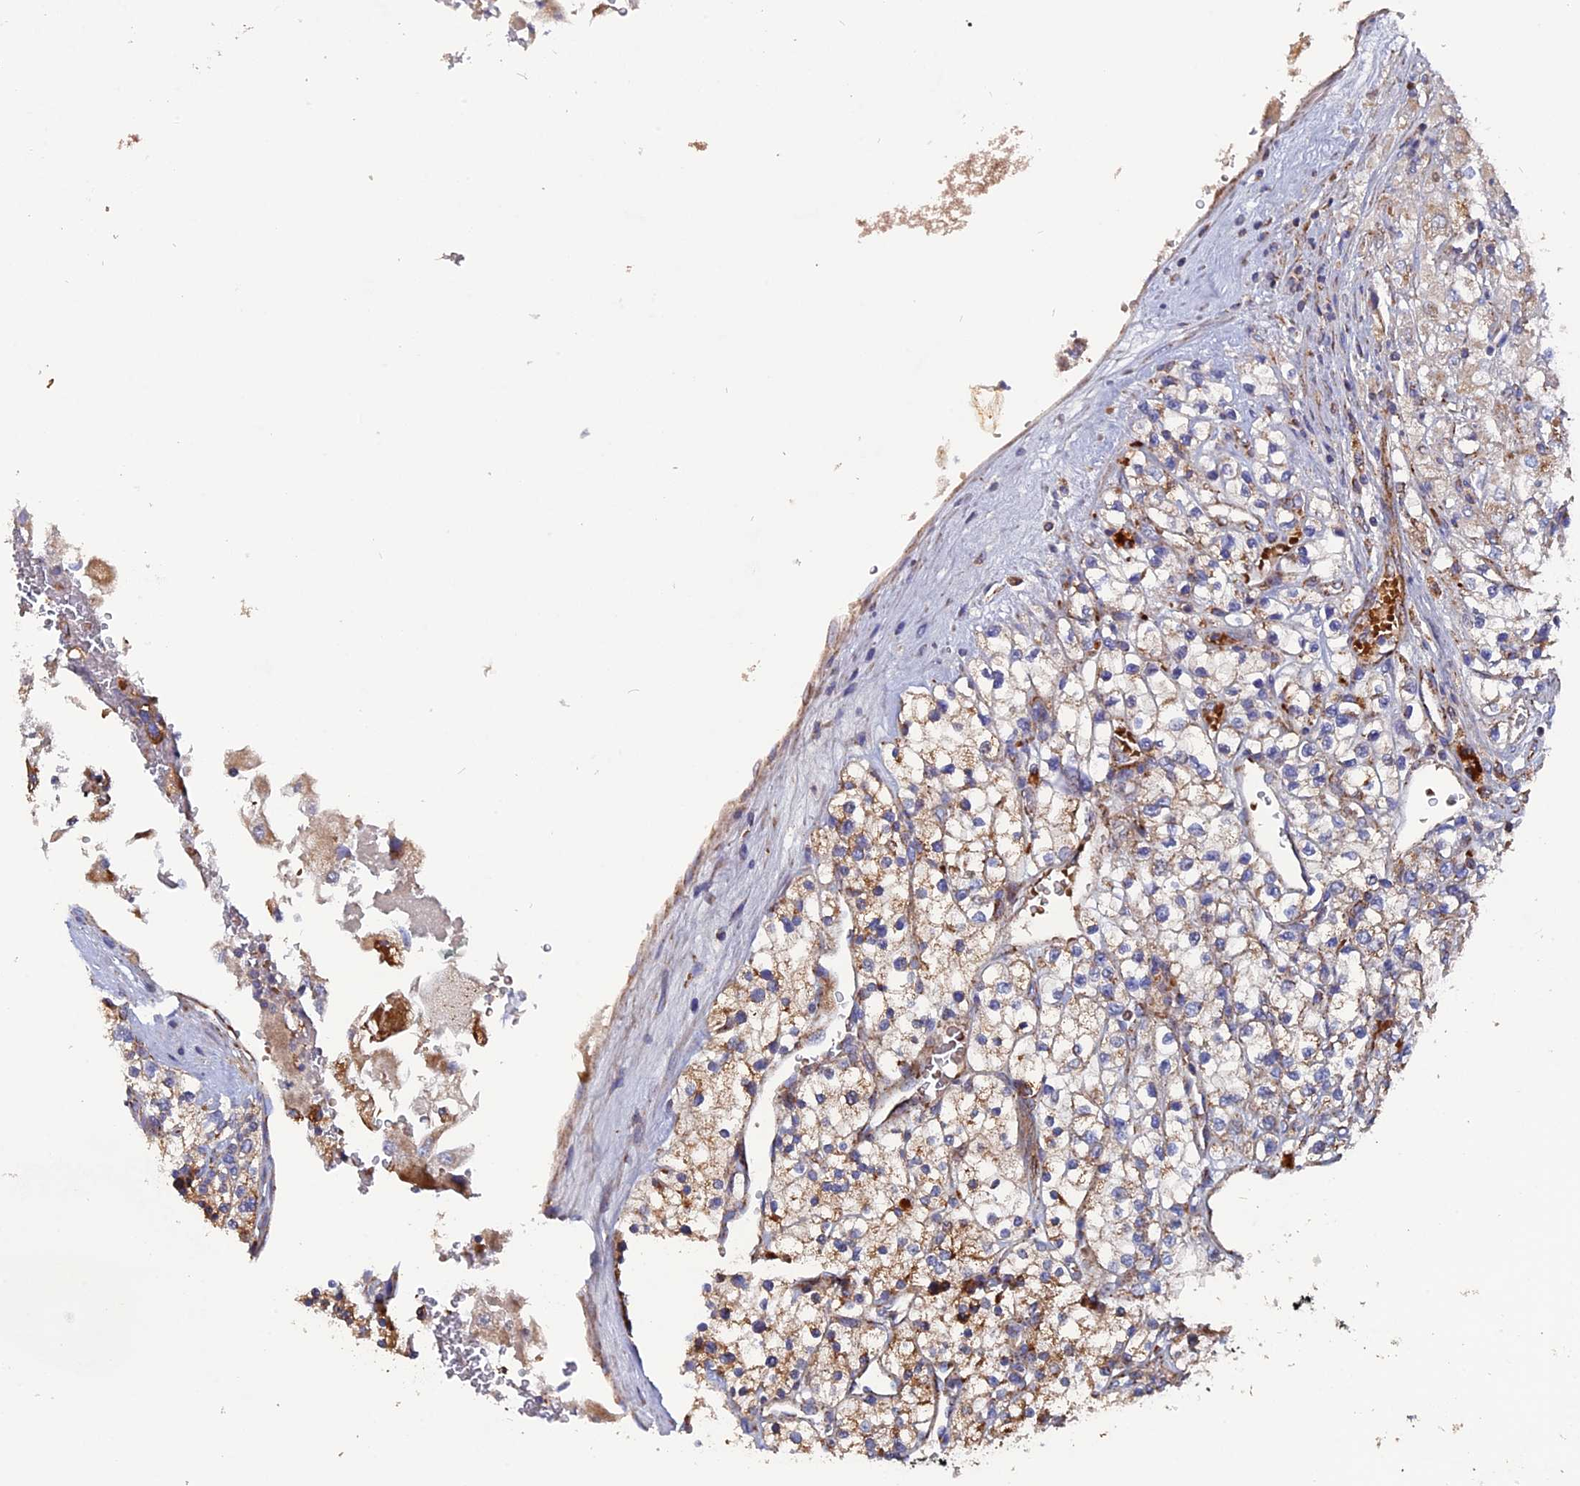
{"staining": {"intensity": "moderate", "quantity": "<25%", "location": "cytoplasmic/membranous"}, "tissue": "renal cancer", "cell_type": "Tumor cells", "image_type": "cancer", "snomed": [{"axis": "morphology", "description": "Adenocarcinoma, NOS"}, {"axis": "topography", "description": "Kidney"}], "caption": "Renal cancer (adenocarcinoma) tissue displays moderate cytoplasmic/membranous staining in approximately <25% of tumor cells, visualized by immunohistochemistry.", "gene": "TGFA", "patient": {"sex": "male", "age": 80}}